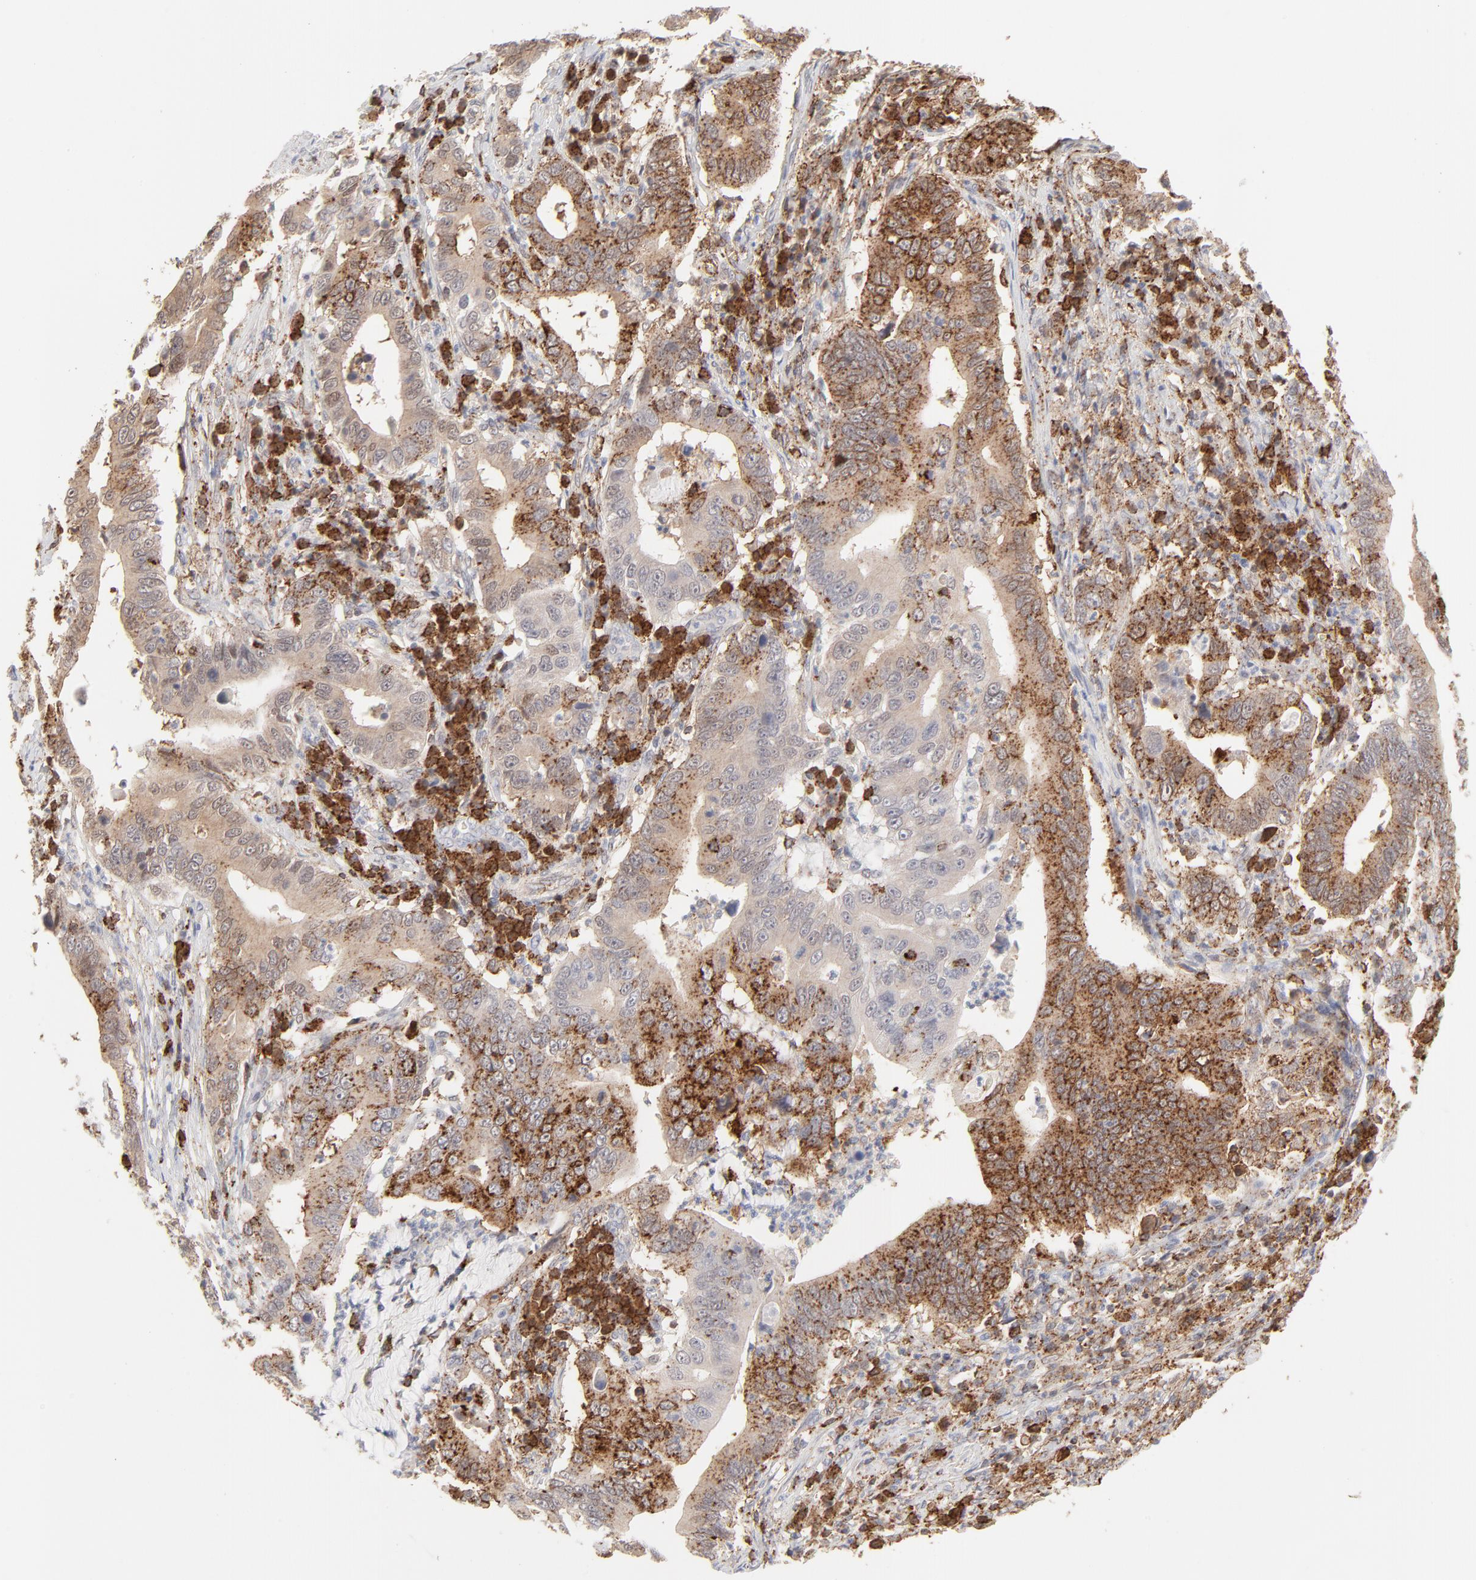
{"staining": {"intensity": "moderate", "quantity": "25%-75%", "location": "cytoplasmic/membranous"}, "tissue": "stomach cancer", "cell_type": "Tumor cells", "image_type": "cancer", "snomed": [{"axis": "morphology", "description": "Adenocarcinoma, NOS"}, {"axis": "topography", "description": "Stomach, upper"}], "caption": "High-power microscopy captured an IHC image of stomach cancer (adenocarcinoma), revealing moderate cytoplasmic/membranous expression in about 25%-75% of tumor cells.", "gene": "CDK6", "patient": {"sex": "male", "age": 63}}